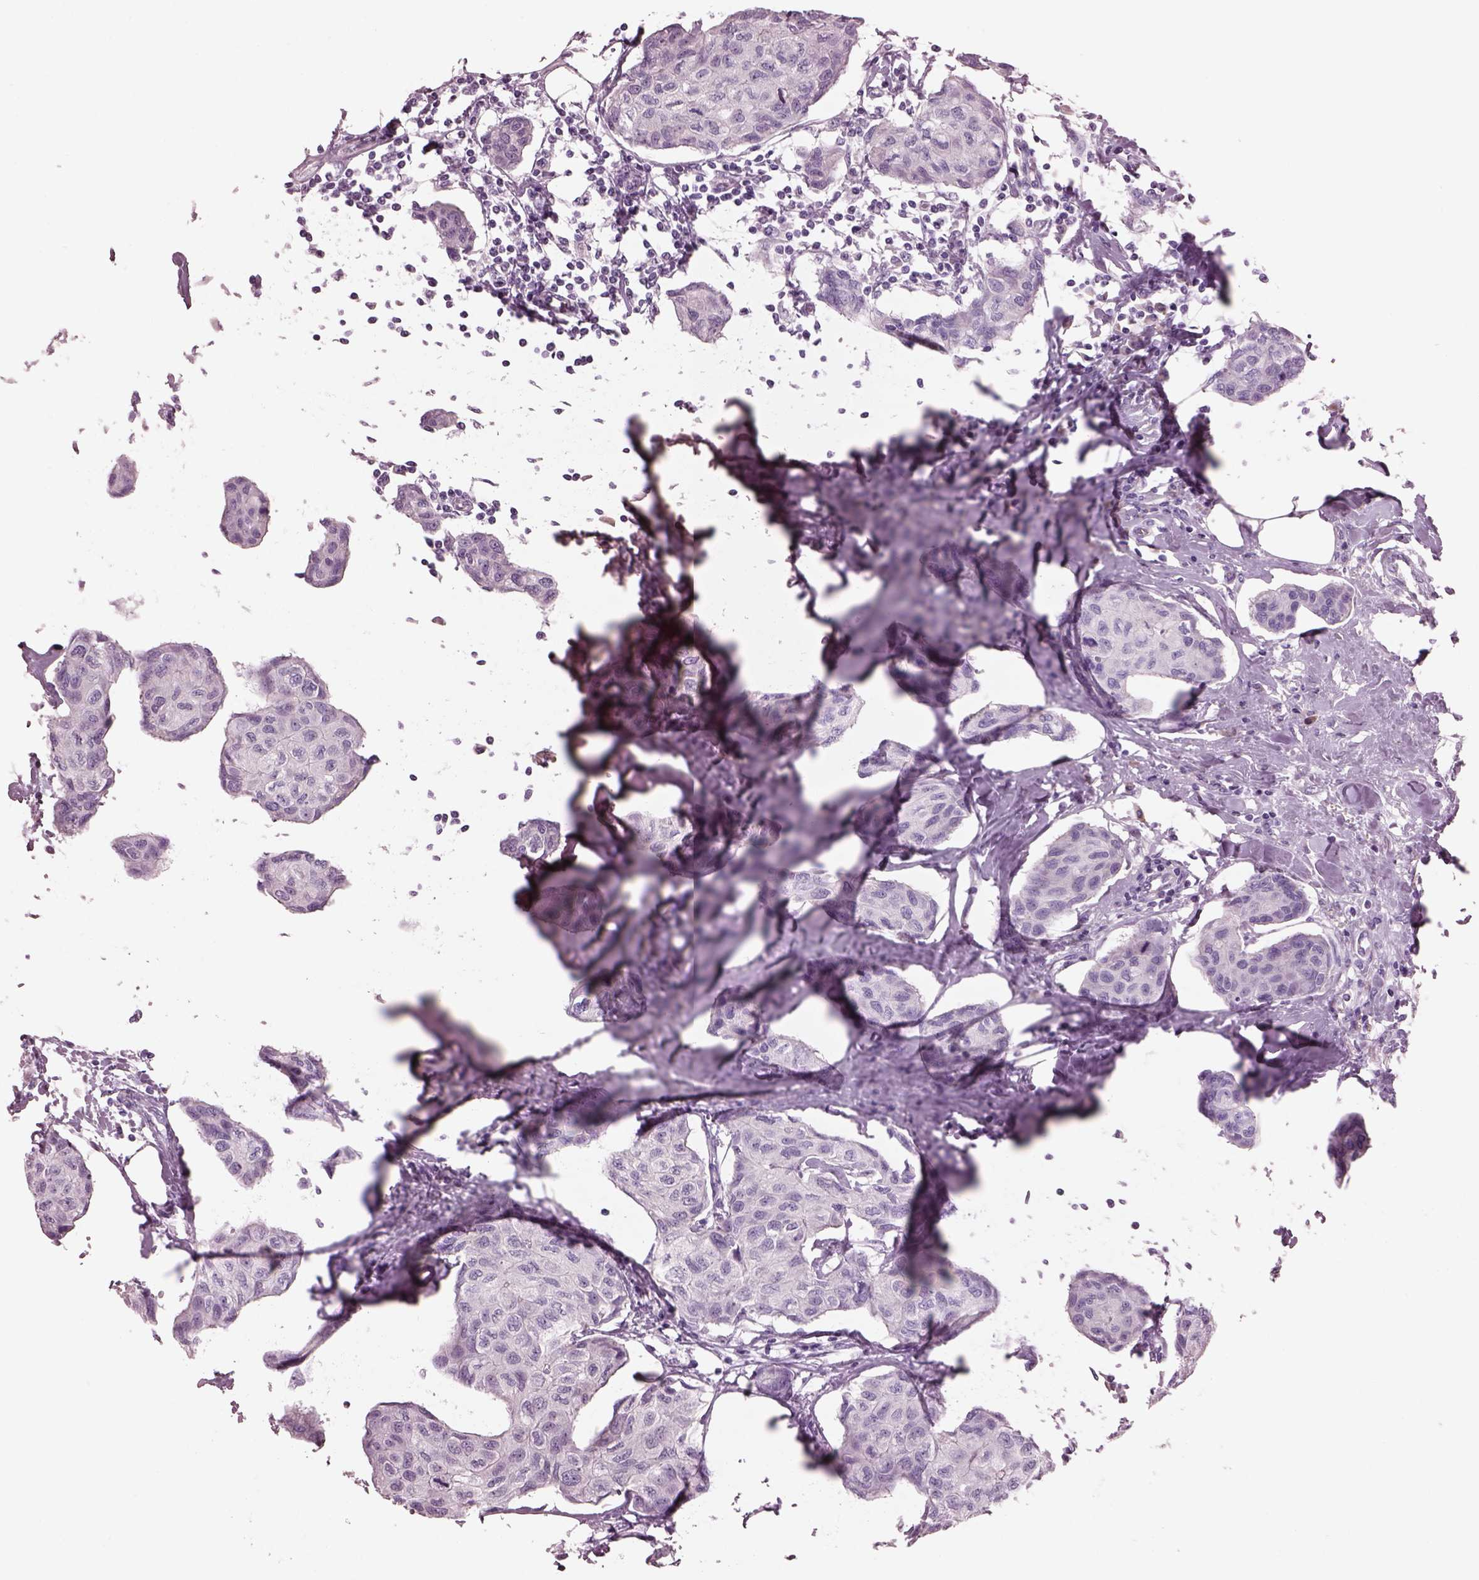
{"staining": {"intensity": "negative", "quantity": "none", "location": "none"}, "tissue": "breast cancer", "cell_type": "Tumor cells", "image_type": "cancer", "snomed": [{"axis": "morphology", "description": "Duct carcinoma"}, {"axis": "topography", "description": "Breast"}], "caption": "High power microscopy histopathology image of an immunohistochemistry image of breast infiltrating ductal carcinoma, revealing no significant staining in tumor cells.", "gene": "CYLC1", "patient": {"sex": "female", "age": 80}}